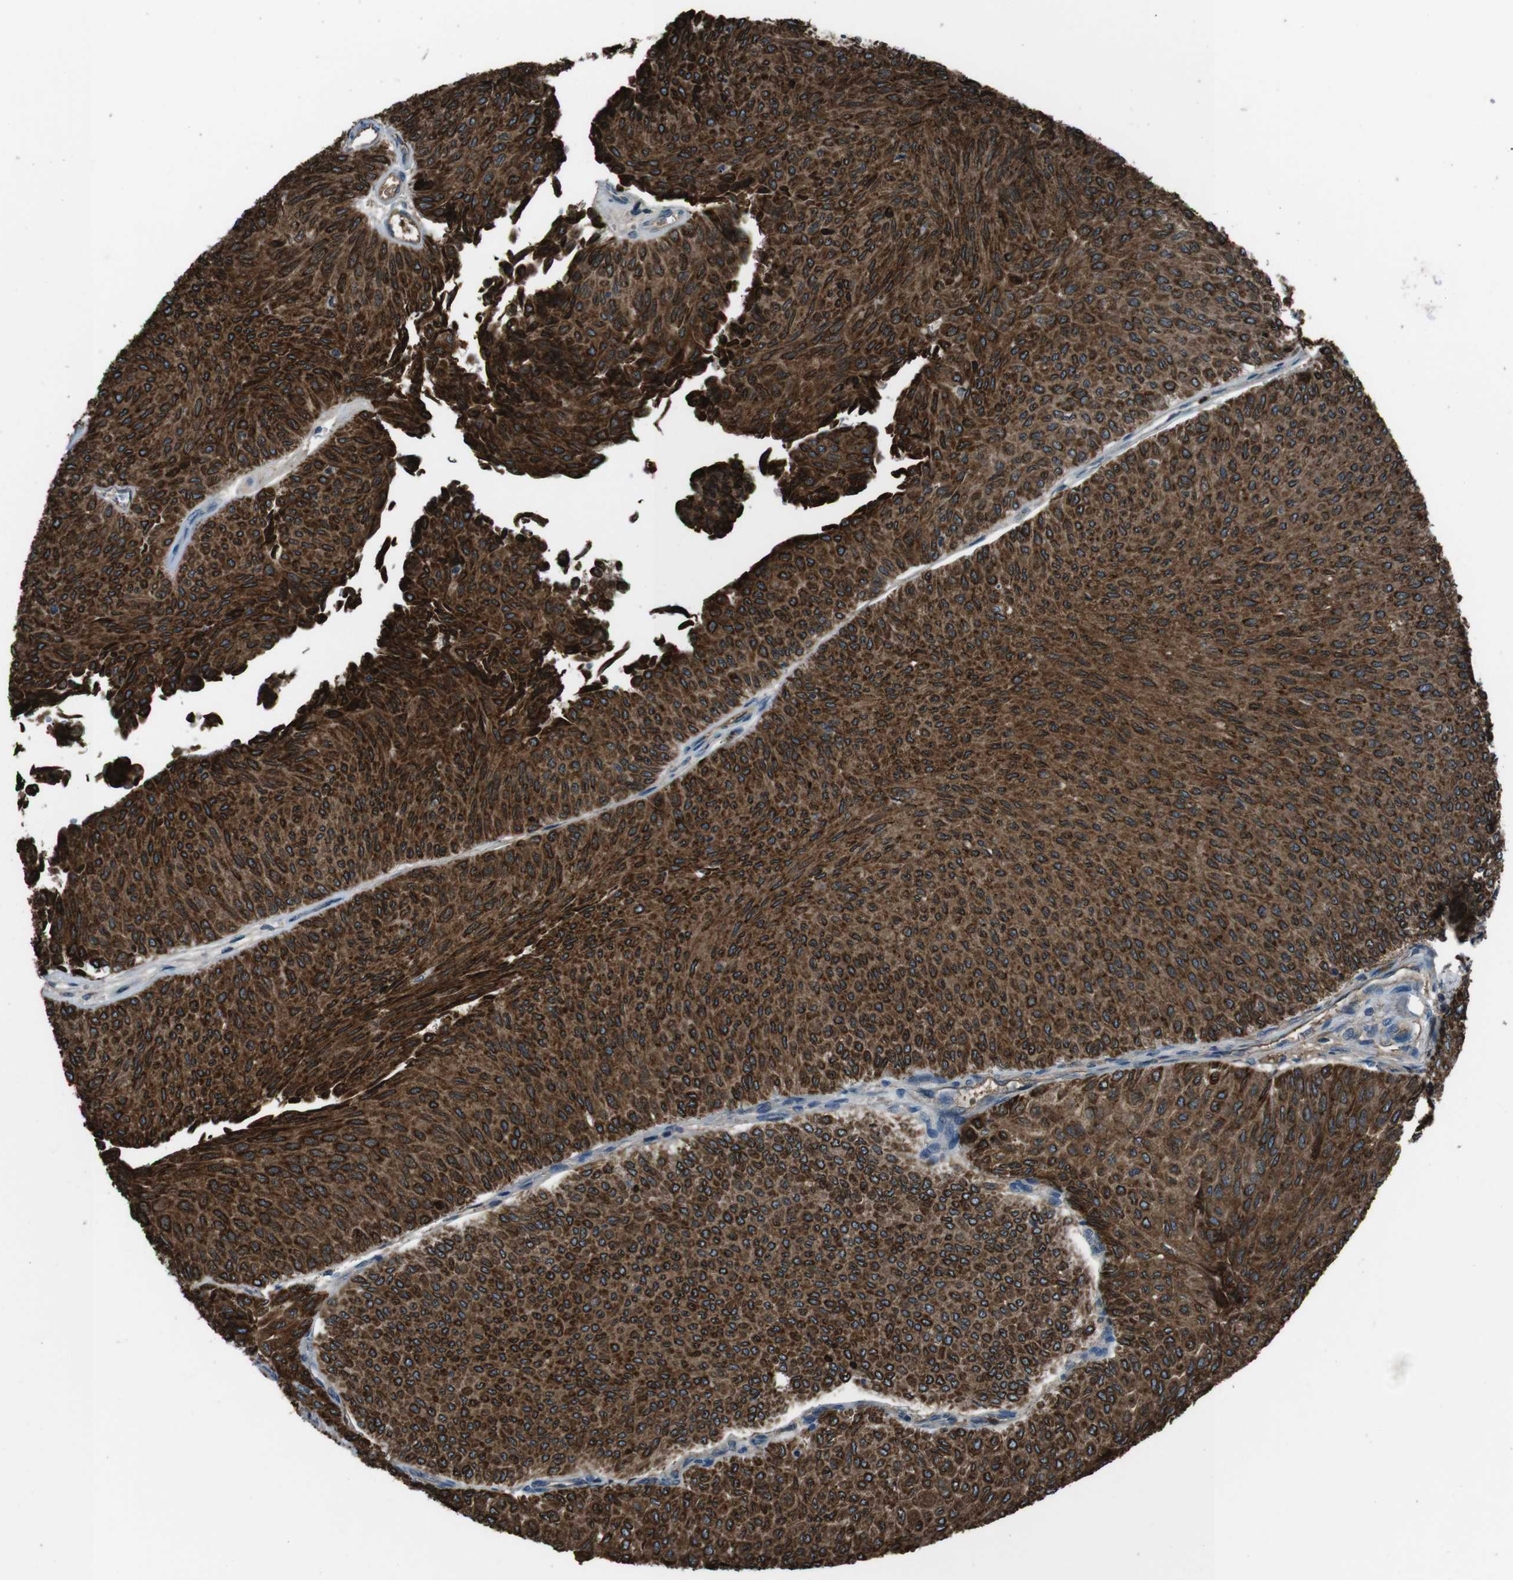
{"staining": {"intensity": "strong", "quantity": ">75%", "location": "cytoplasmic/membranous"}, "tissue": "urothelial cancer", "cell_type": "Tumor cells", "image_type": "cancer", "snomed": [{"axis": "morphology", "description": "Urothelial carcinoma, Low grade"}, {"axis": "topography", "description": "Urinary bladder"}], "caption": "Strong cytoplasmic/membranous expression for a protein is present in approximately >75% of tumor cells of low-grade urothelial carcinoma using immunohistochemistry (IHC).", "gene": "UGT1A6", "patient": {"sex": "male", "age": 78}}